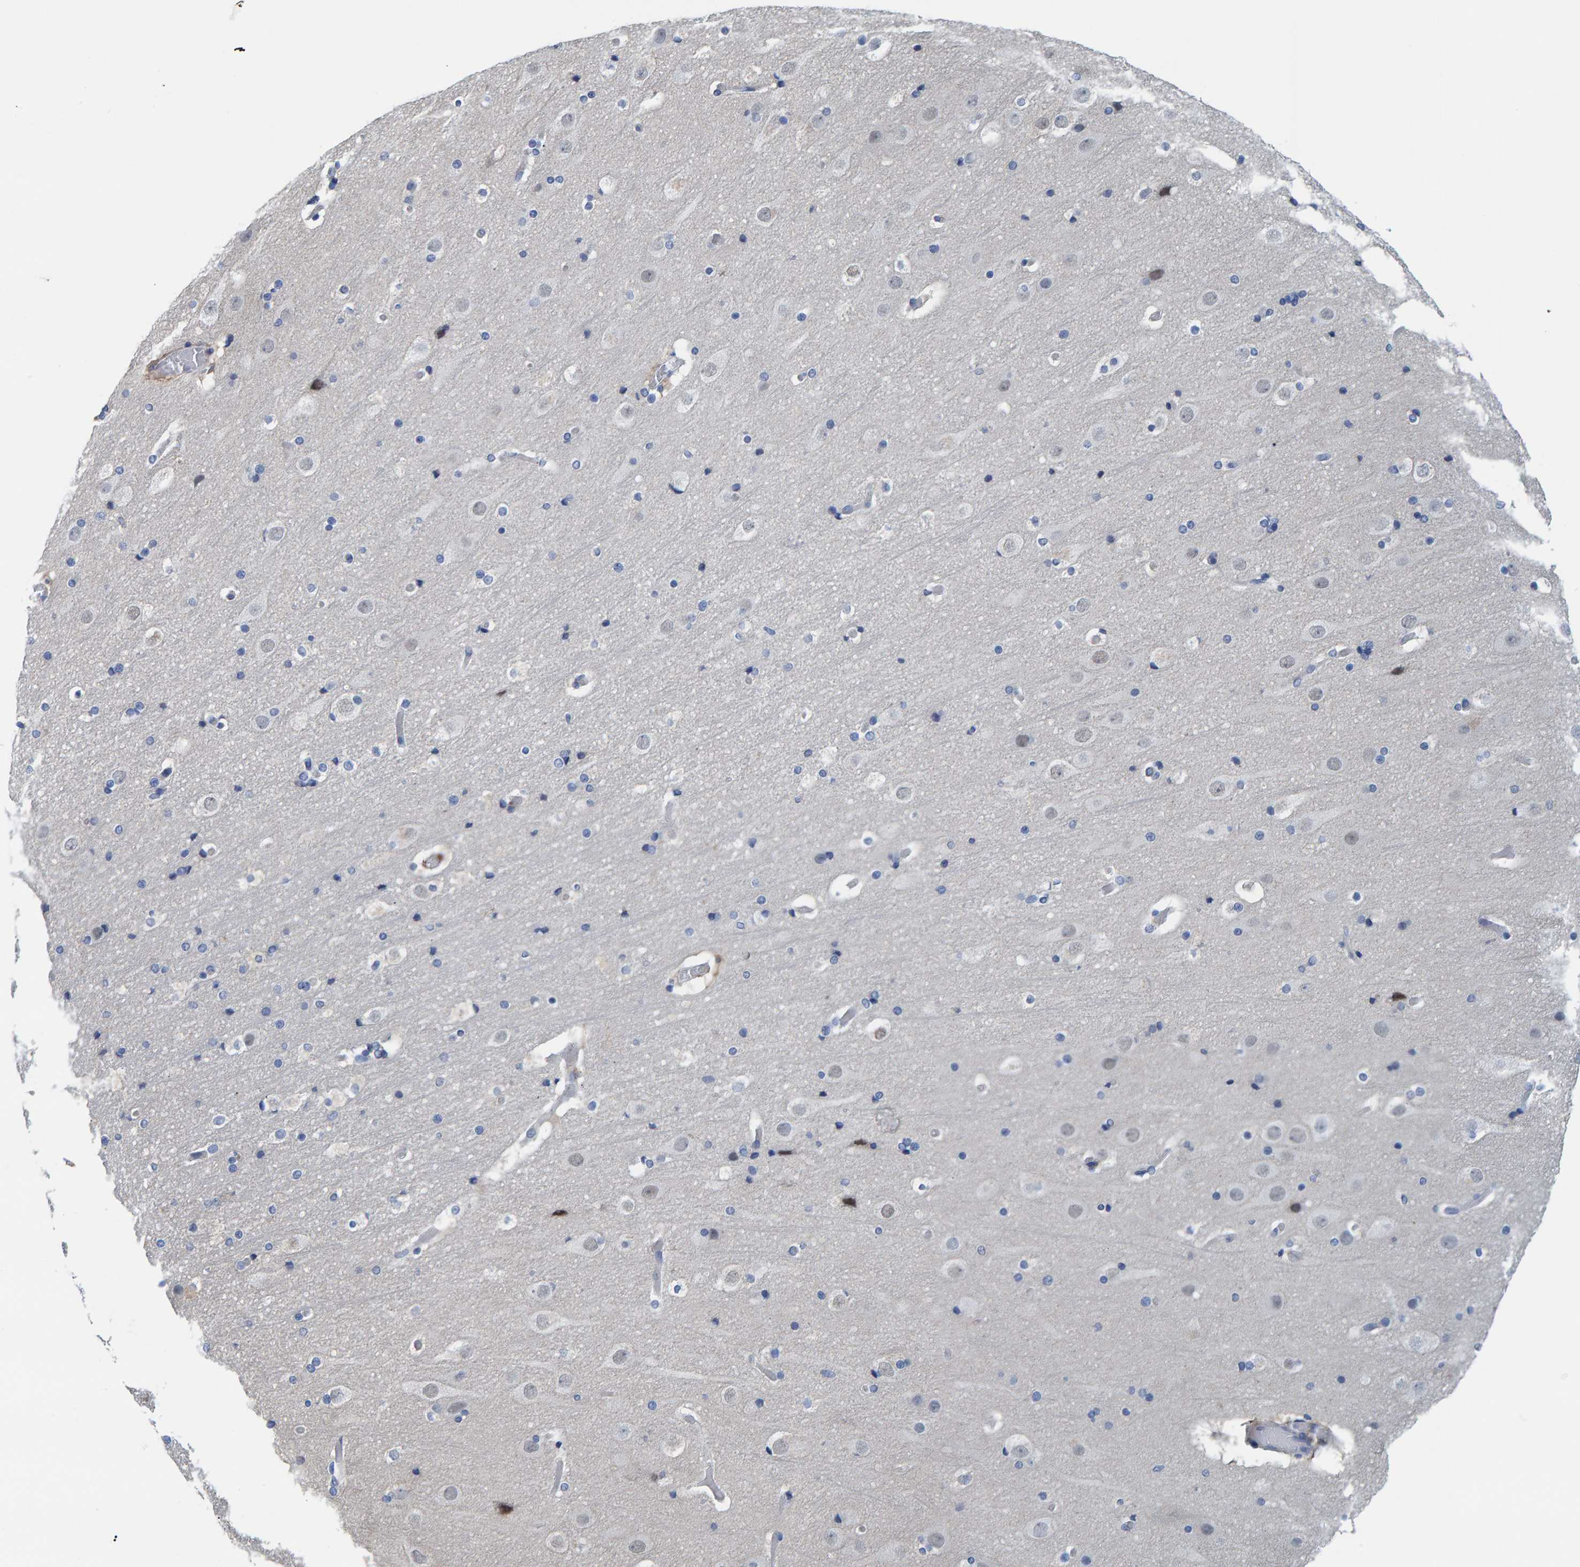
{"staining": {"intensity": "negative", "quantity": "none", "location": "none"}, "tissue": "cerebral cortex", "cell_type": "Endothelial cells", "image_type": "normal", "snomed": [{"axis": "morphology", "description": "Normal tissue, NOS"}, {"axis": "topography", "description": "Cerebral cortex"}], "caption": "High magnification brightfield microscopy of unremarkable cerebral cortex stained with DAB (brown) and counterstained with hematoxylin (blue): endothelial cells show no significant expression.", "gene": "IDO1", "patient": {"sex": "male", "age": 57}}